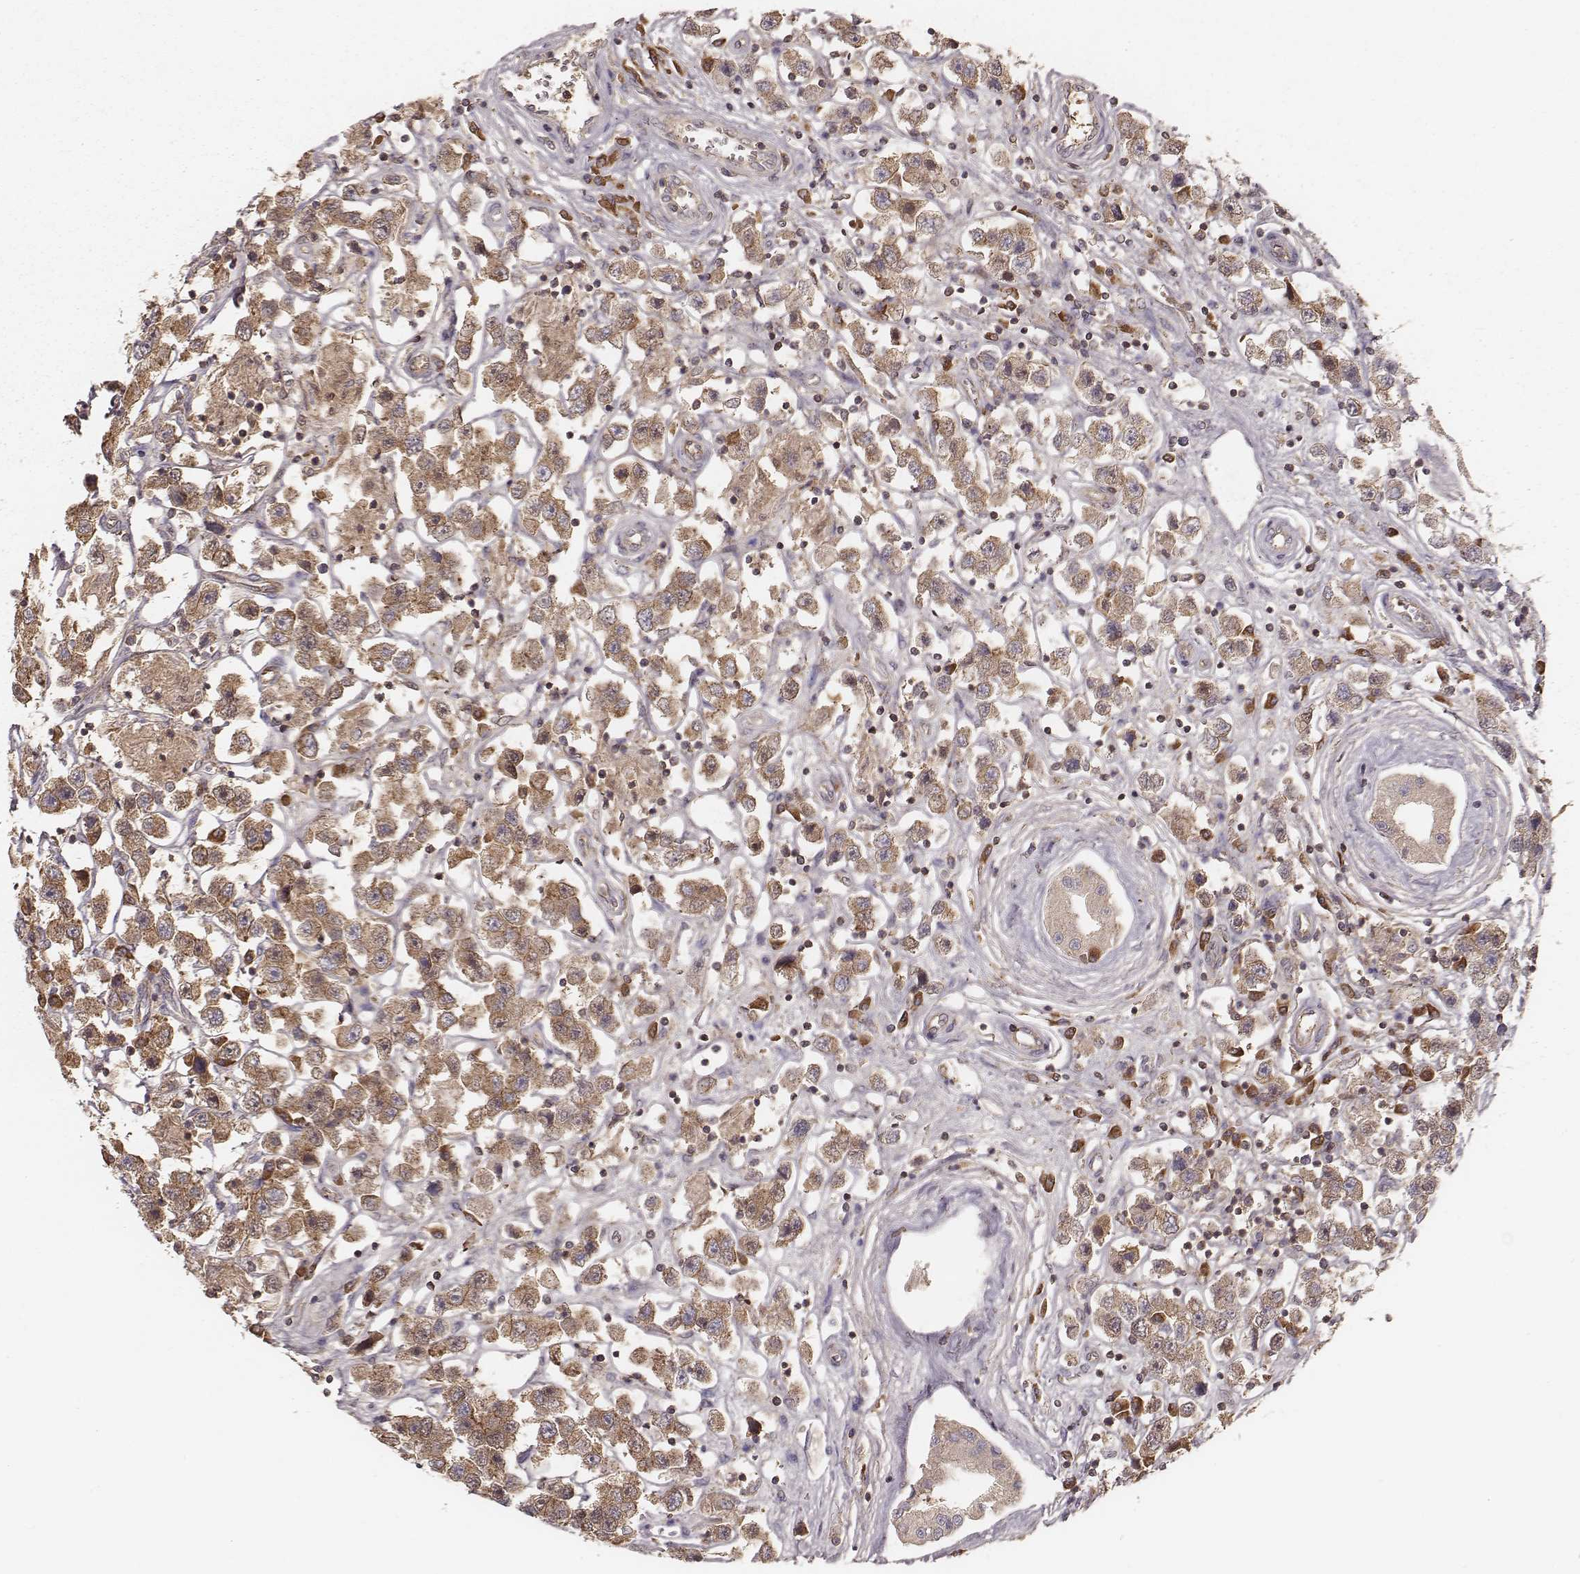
{"staining": {"intensity": "moderate", "quantity": ">75%", "location": "cytoplasmic/membranous"}, "tissue": "testis cancer", "cell_type": "Tumor cells", "image_type": "cancer", "snomed": [{"axis": "morphology", "description": "Seminoma, NOS"}, {"axis": "topography", "description": "Testis"}], "caption": "Immunohistochemistry photomicrograph of human seminoma (testis) stained for a protein (brown), which reveals medium levels of moderate cytoplasmic/membranous staining in approximately >75% of tumor cells.", "gene": "CARS1", "patient": {"sex": "male", "age": 45}}